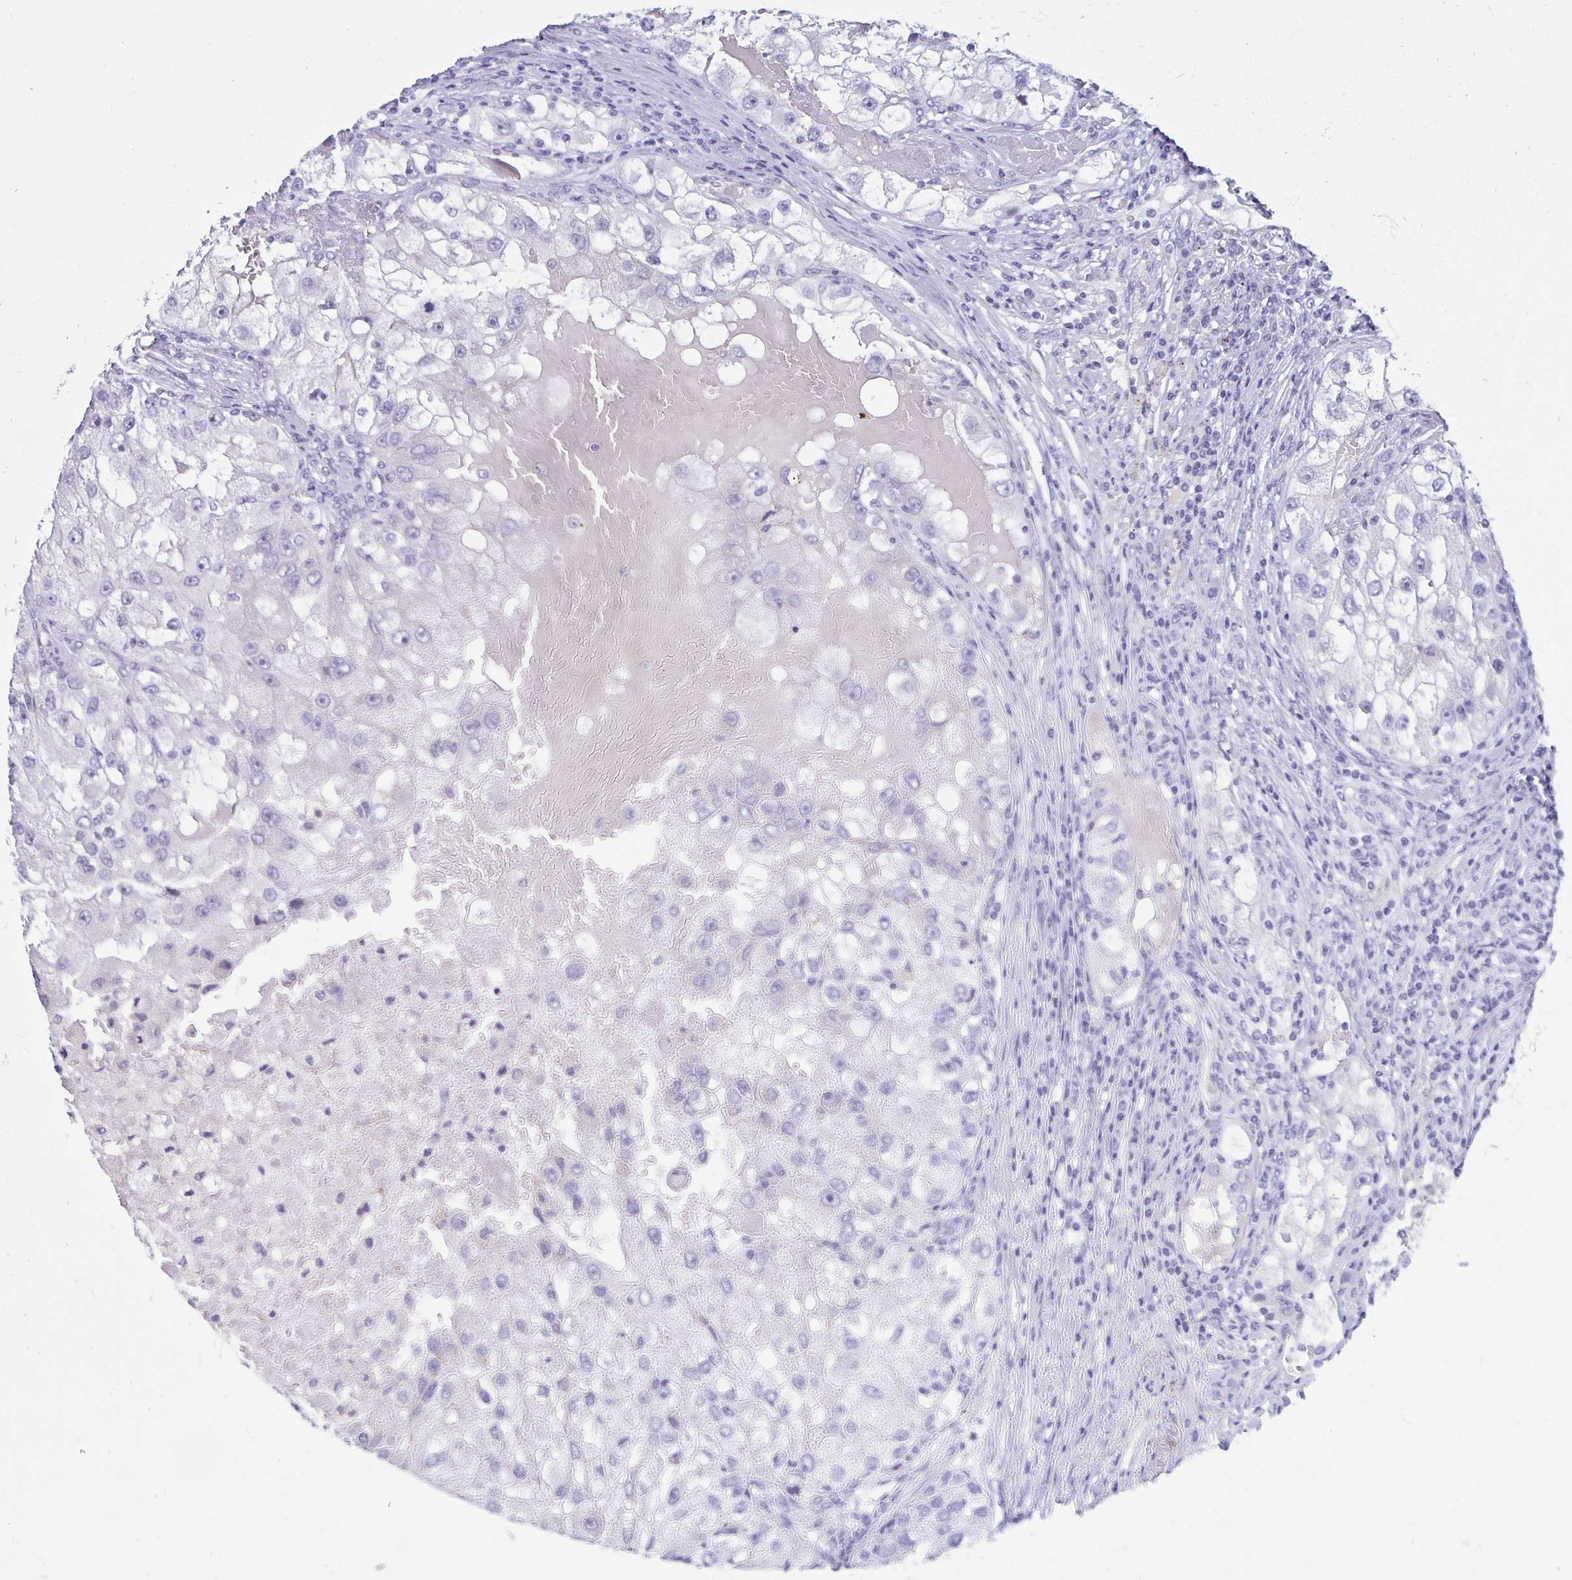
{"staining": {"intensity": "negative", "quantity": "none", "location": "none"}, "tissue": "renal cancer", "cell_type": "Tumor cells", "image_type": "cancer", "snomed": [{"axis": "morphology", "description": "Adenocarcinoma, NOS"}, {"axis": "topography", "description": "Kidney"}], "caption": "High magnification brightfield microscopy of adenocarcinoma (renal) stained with DAB (brown) and counterstained with hematoxylin (blue): tumor cells show no significant staining.", "gene": "TEX19", "patient": {"sex": "male", "age": 63}}